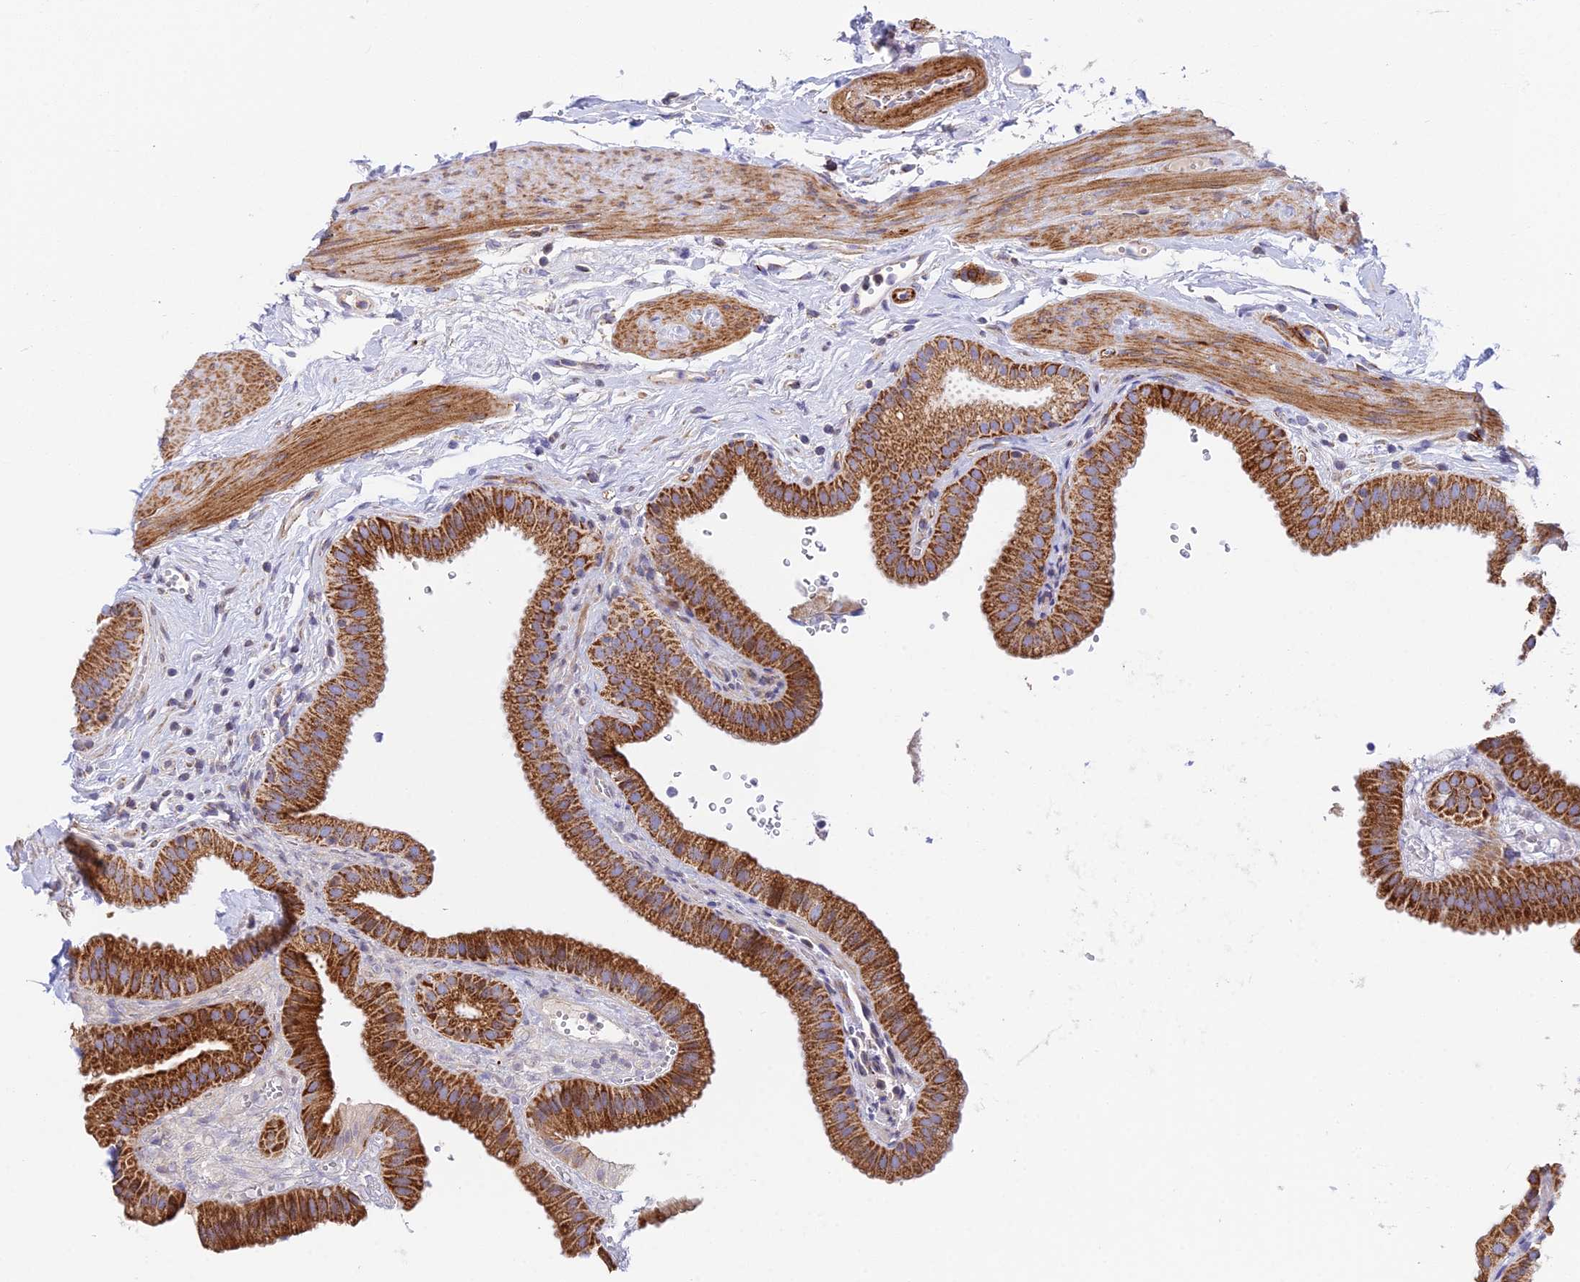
{"staining": {"intensity": "strong", "quantity": ">75%", "location": "cytoplasmic/membranous"}, "tissue": "gallbladder", "cell_type": "Glandular cells", "image_type": "normal", "snomed": [{"axis": "morphology", "description": "Normal tissue, NOS"}, {"axis": "topography", "description": "Gallbladder"}], "caption": "The immunohistochemical stain shows strong cytoplasmic/membranous staining in glandular cells of benign gallbladder. The staining was performed using DAB (3,3'-diaminobenzidine), with brown indicating positive protein expression. Nuclei are stained blue with hematoxylin.", "gene": "CSPG4", "patient": {"sex": "female", "age": 61}}